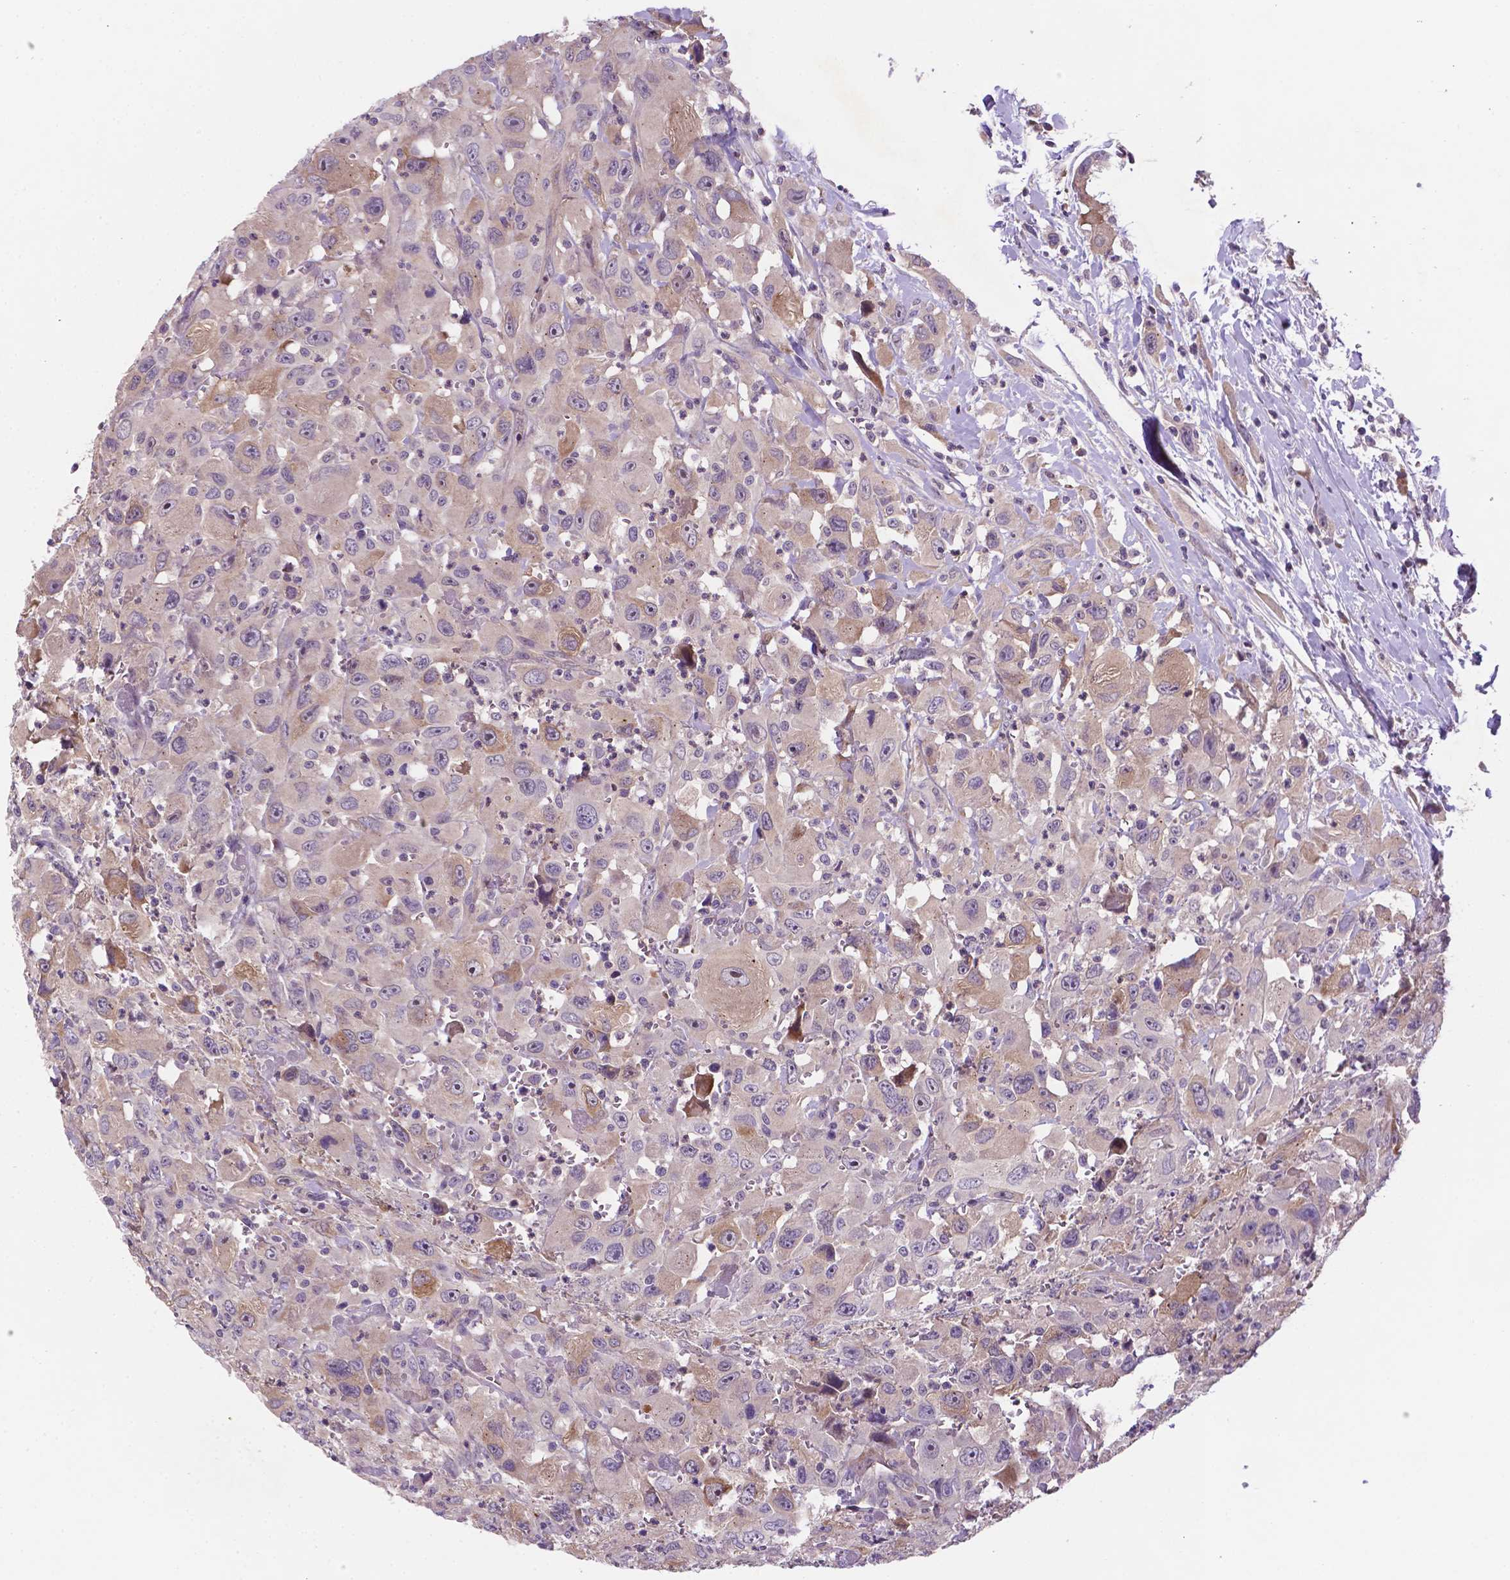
{"staining": {"intensity": "moderate", "quantity": "<25%", "location": "cytoplasmic/membranous"}, "tissue": "head and neck cancer", "cell_type": "Tumor cells", "image_type": "cancer", "snomed": [{"axis": "morphology", "description": "Squamous cell carcinoma, NOS"}, {"axis": "morphology", "description": "Squamous cell carcinoma, metastatic, NOS"}, {"axis": "topography", "description": "Oral tissue"}, {"axis": "topography", "description": "Head-Neck"}], "caption": "There is low levels of moderate cytoplasmic/membranous positivity in tumor cells of head and neck metastatic squamous cell carcinoma, as demonstrated by immunohistochemical staining (brown color).", "gene": "TM4SF20", "patient": {"sex": "female", "age": 85}}